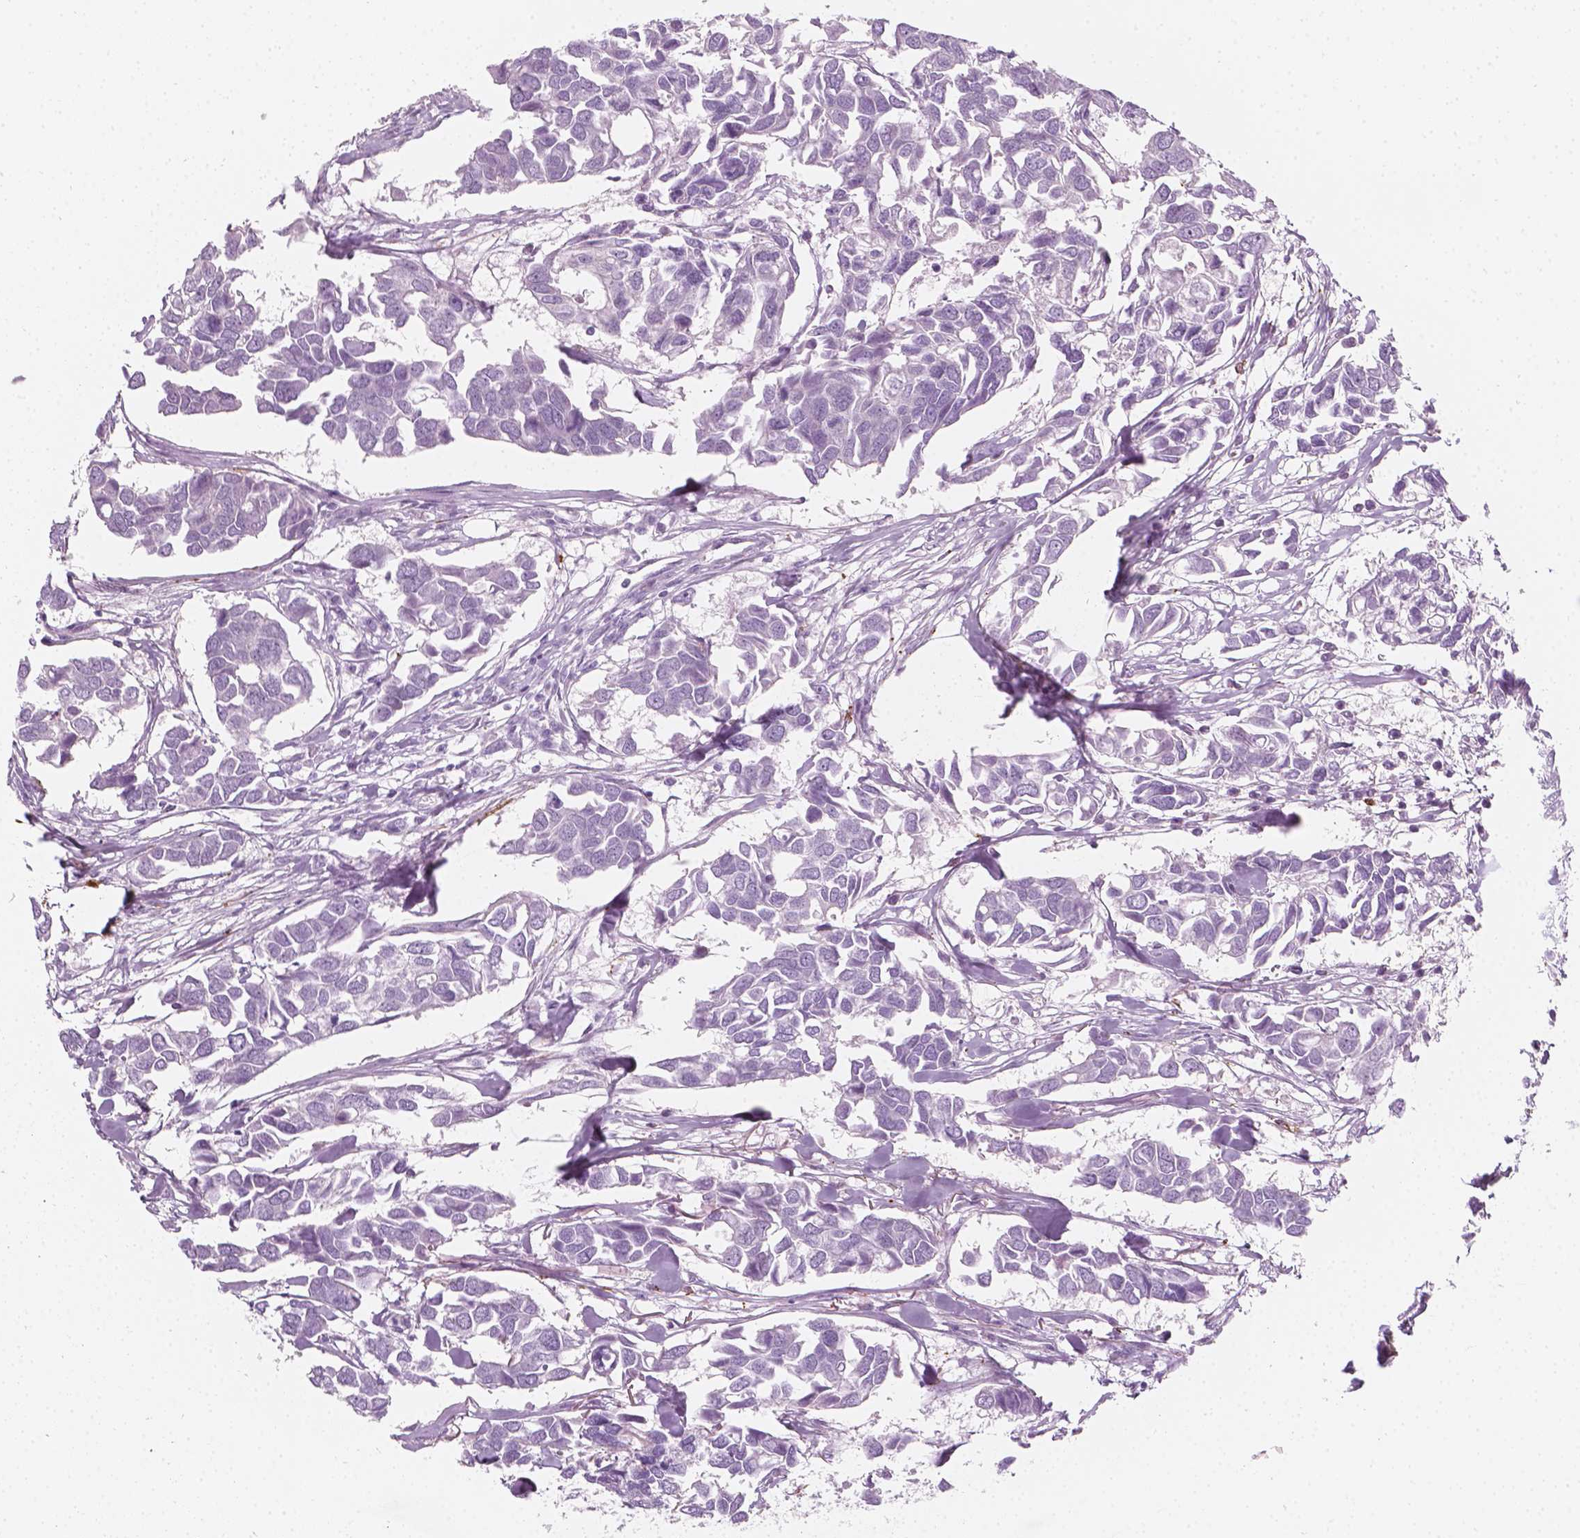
{"staining": {"intensity": "negative", "quantity": "none", "location": "none"}, "tissue": "breast cancer", "cell_type": "Tumor cells", "image_type": "cancer", "snomed": [{"axis": "morphology", "description": "Duct carcinoma"}, {"axis": "topography", "description": "Breast"}], "caption": "The IHC image has no significant expression in tumor cells of breast cancer (invasive ductal carcinoma) tissue.", "gene": "CES1", "patient": {"sex": "female", "age": 83}}